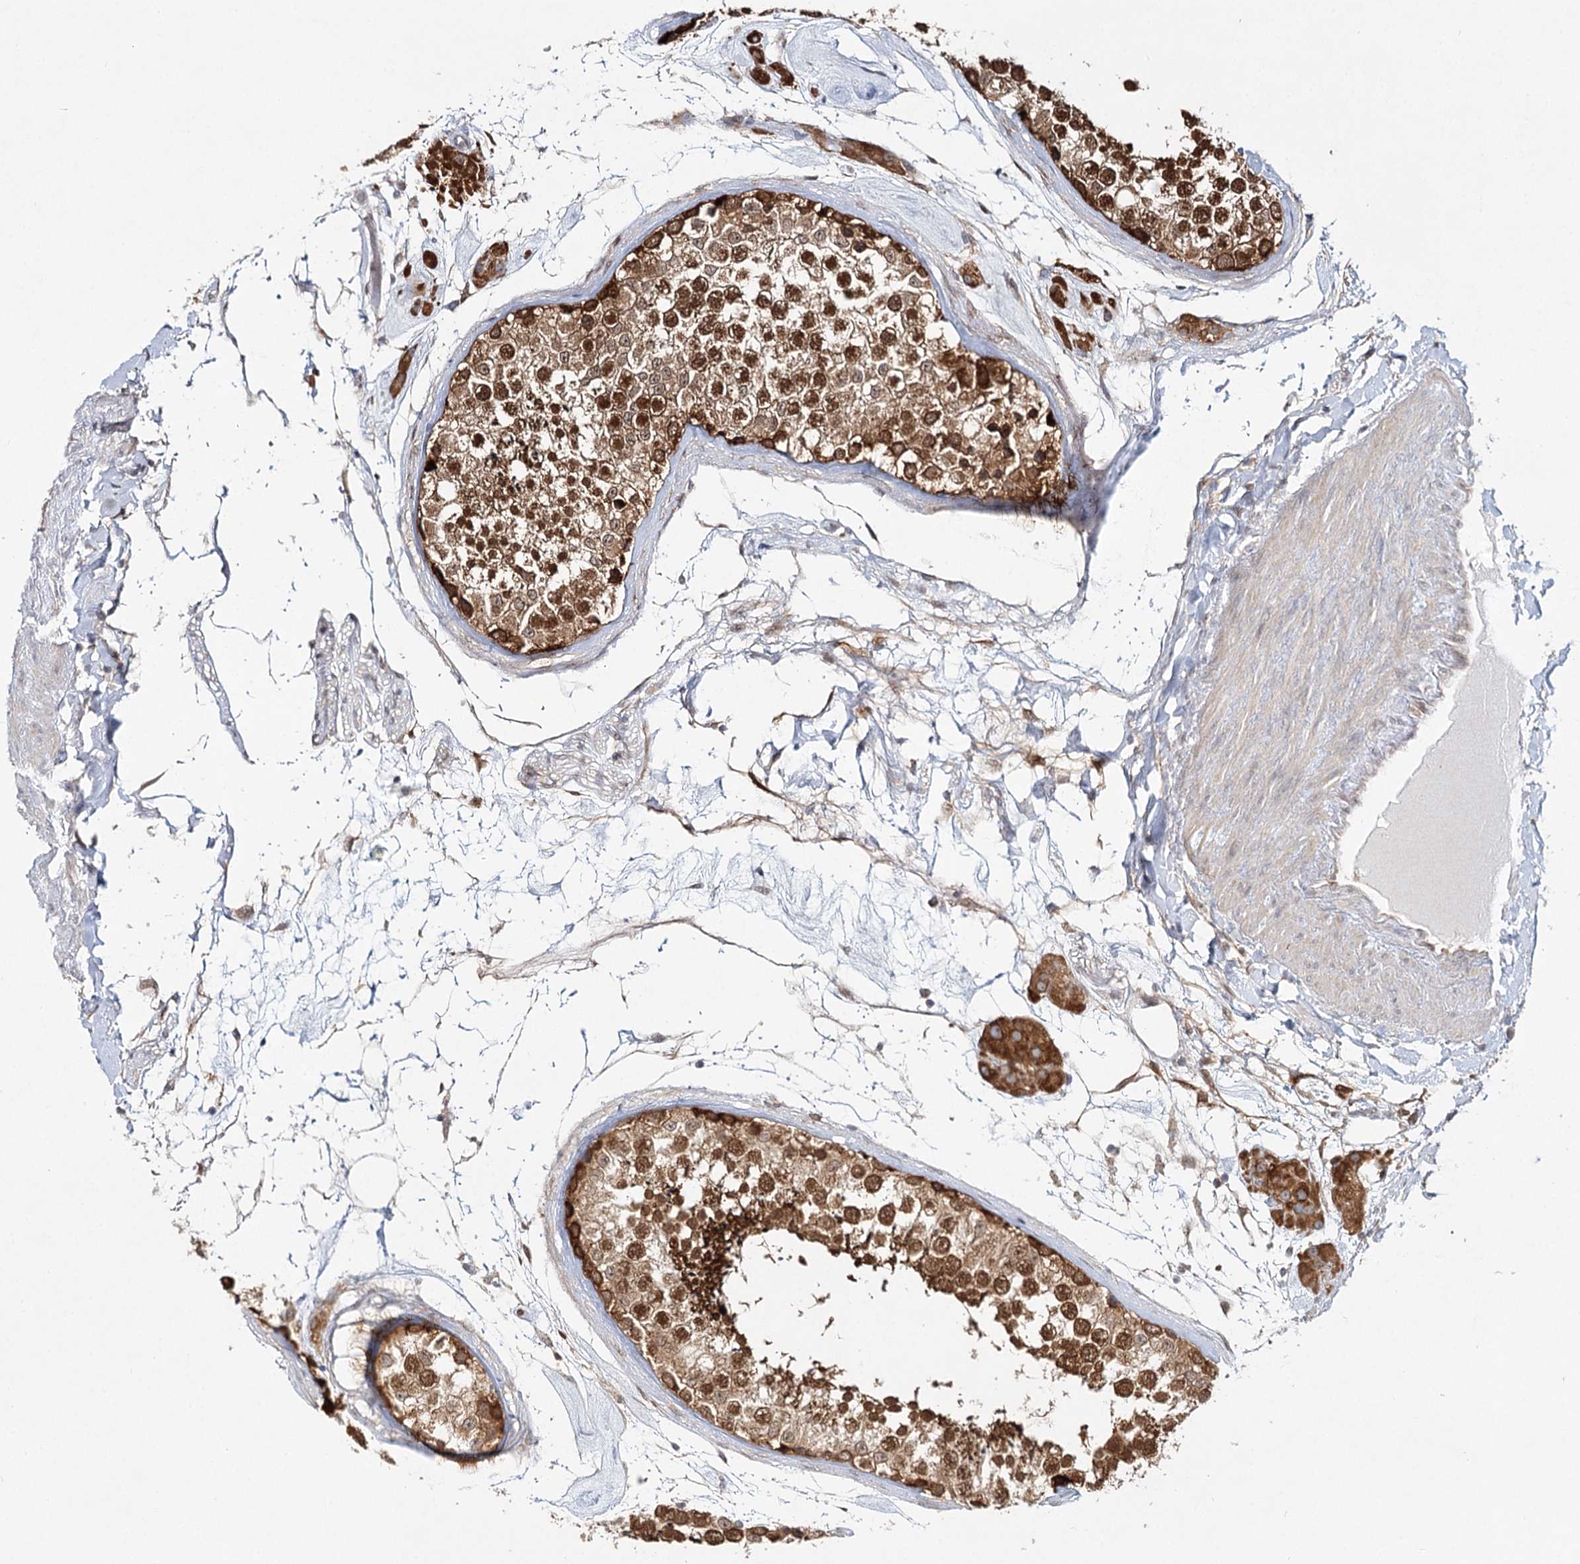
{"staining": {"intensity": "moderate", "quantity": ">75%", "location": "cytoplasmic/membranous"}, "tissue": "testis", "cell_type": "Cells in seminiferous ducts", "image_type": "normal", "snomed": [{"axis": "morphology", "description": "Normal tissue, NOS"}, {"axis": "topography", "description": "Testis"}], "caption": "About >75% of cells in seminiferous ducts in benign testis display moderate cytoplasmic/membranous protein expression as visualized by brown immunohistochemical staining.", "gene": "INPP4B", "patient": {"sex": "male", "age": 46}}